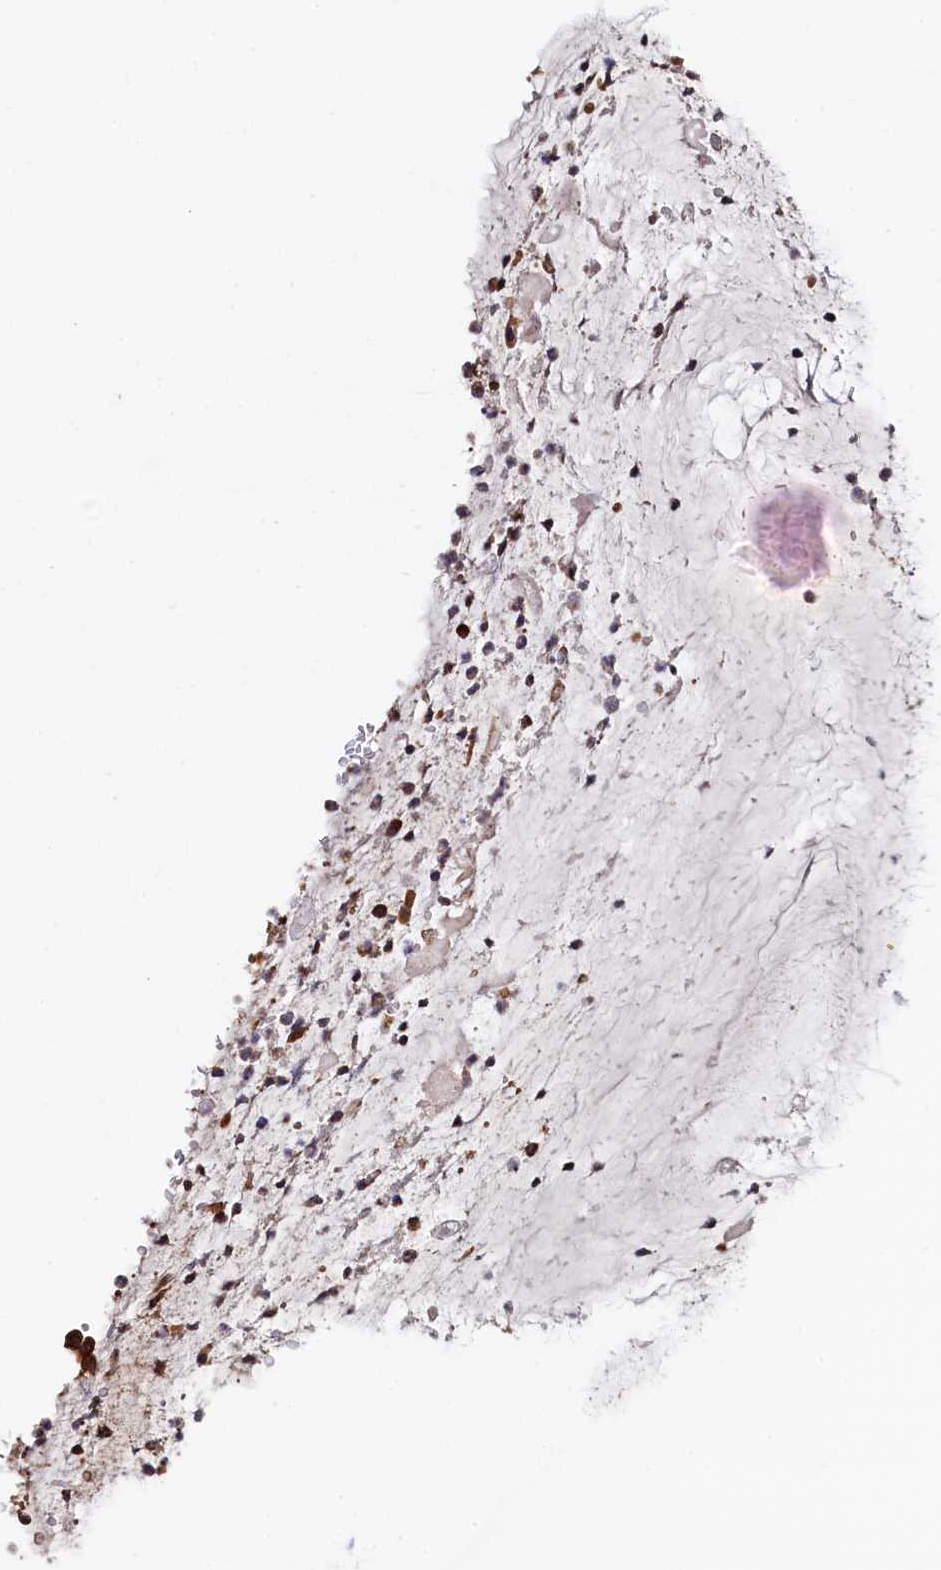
{"staining": {"intensity": "negative", "quantity": "none", "location": "none"}, "tissue": "adipose tissue", "cell_type": "Adipocytes", "image_type": "normal", "snomed": [{"axis": "morphology", "description": "Normal tissue, NOS"}, {"axis": "topography", "description": "Lymph node"}, {"axis": "topography", "description": "Cartilage tissue"}, {"axis": "topography", "description": "Bronchus"}], "caption": "The photomicrograph reveals no significant expression in adipocytes of adipose tissue. (IHC, brightfield microscopy, high magnification).", "gene": "ATXN2L", "patient": {"sex": "male", "age": 63}}